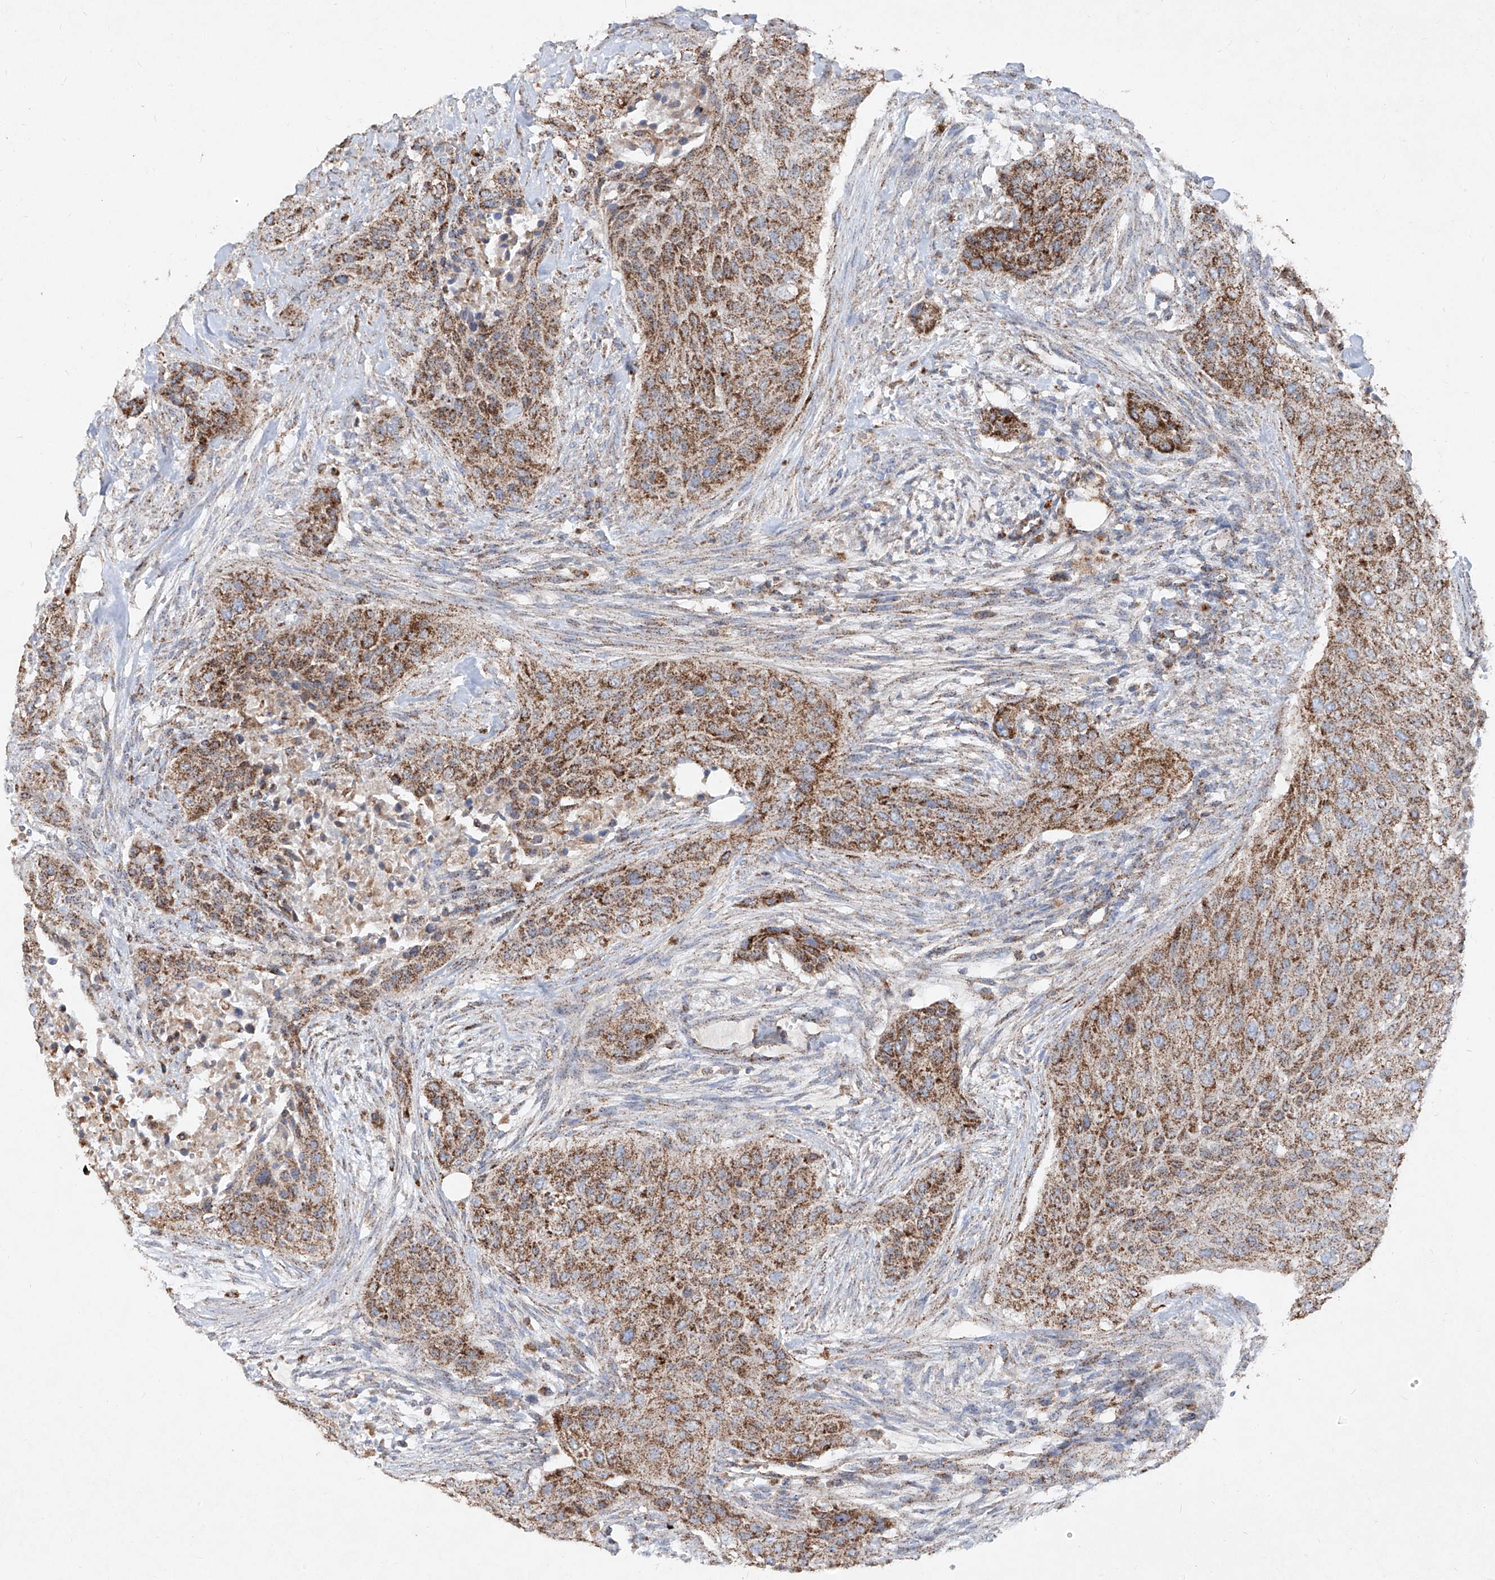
{"staining": {"intensity": "moderate", "quantity": ">75%", "location": "cytoplasmic/membranous"}, "tissue": "urothelial cancer", "cell_type": "Tumor cells", "image_type": "cancer", "snomed": [{"axis": "morphology", "description": "Urothelial carcinoma, High grade"}, {"axis": "topography", "description": "Urinary bladder"}], "caption": "Immunohistochemical staining of human urothelial carcinoma (high-grade) shows medium levels of moderate cytoplasmic/membranous positivity in about >75% of tumor cells.", "gene": "ABCD3", "patient": {"sex": "male", "age": 35}}